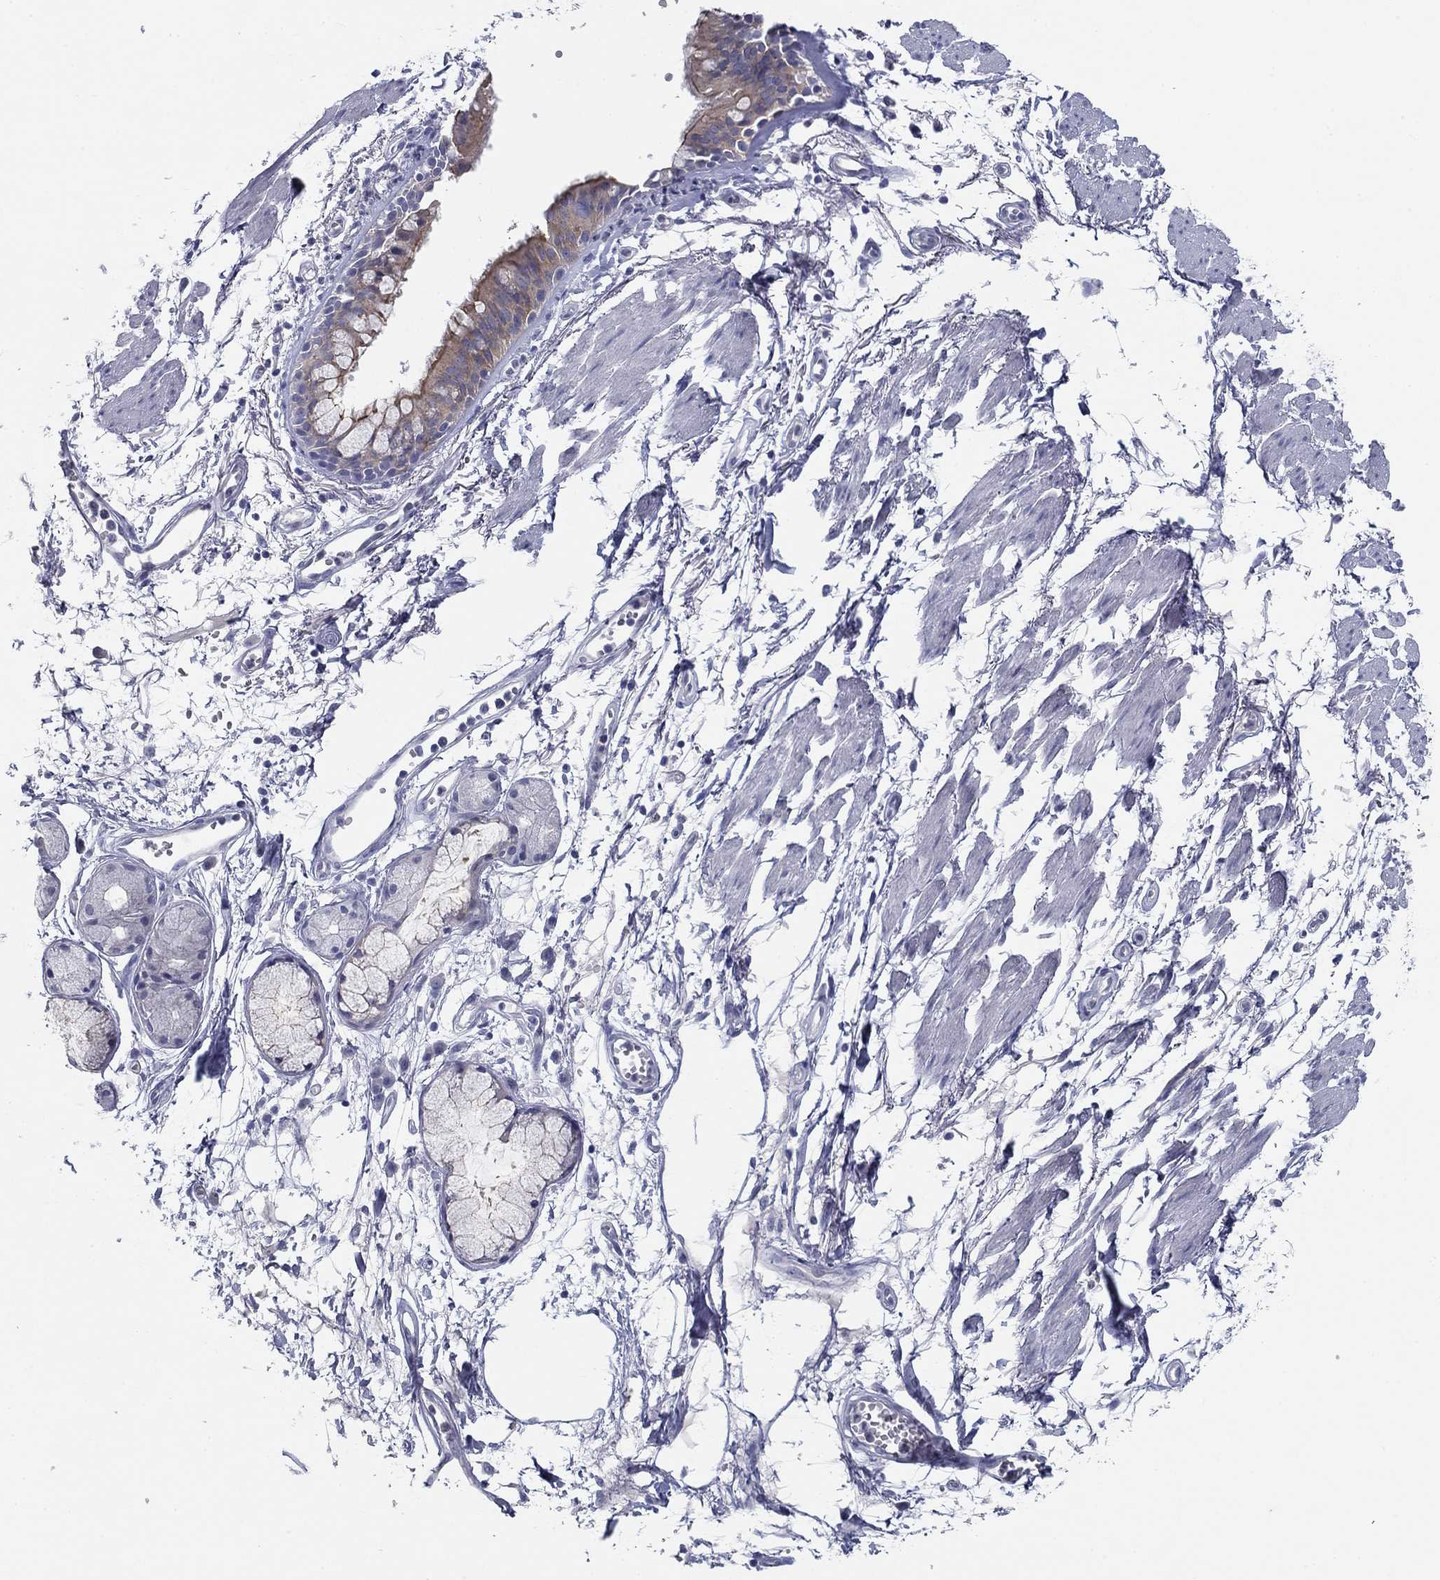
{"staining": {"intensity": "negative", "quantity": "none", "location": "none"}, "tissue": "soft tissue", "cell_type": "Fibroblasts", "image_type": "normal", "snomed": [{"axis": "morphology", "description": "Normal tissue, NOS"}, {"axis": "morphology", "description": "Squamous cell carcinoma, NOS"}, {"axis": "topography", "description": "Cartilage tissue"}, {"axis": "topography", "description": "Lung"}], "caption": "Image shows no significant protein staining in fibroblasts of unremarkable soft tissue. (Stains: DAB IHC with hematoxylin counter stain, Microscopy: brightfield microscopy at high magnification).", "gene": "PLS1", "patient": {"sex": "male", "age": 66}}